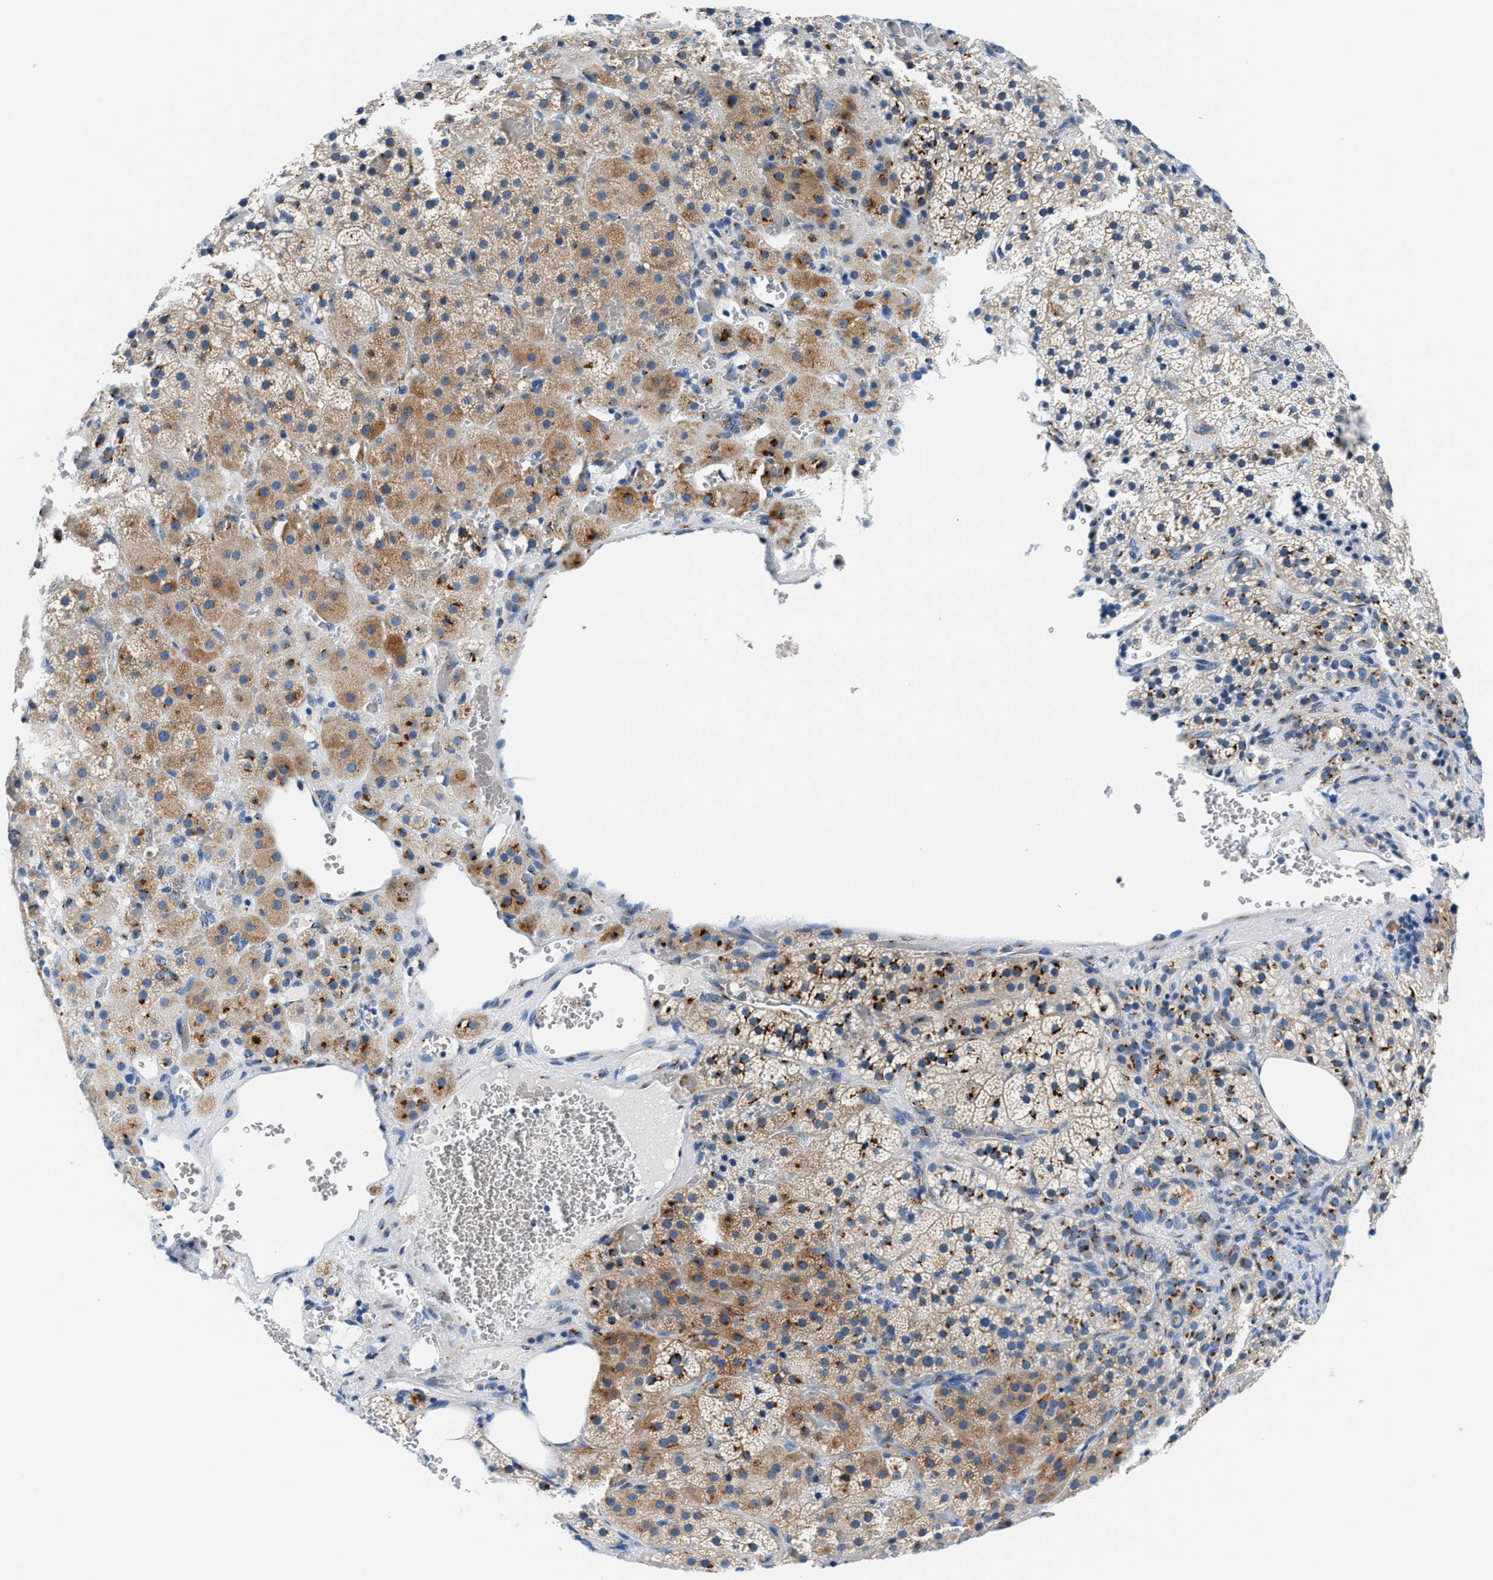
{"staining": {"intensity": "moderate", "quantity": ">75%", "location": "cytoplasmic/membranous"}, "tissue": "adrenal gland", "cell_type": "Glandular cells", "image_type": "normal", "snomed": [{"axis": "morphology", "description": "Normal tissue, NOS"}, {"axis": "topography", "description": "Adrenal gland"}], "caption": "The image reveals a brown stain indicating the presence of a protein in the cytoplasmic/membranous of glandular cells in adrenal gland.", "gene": "VPS53", "patient": {"sex": "female", "age": 59}}